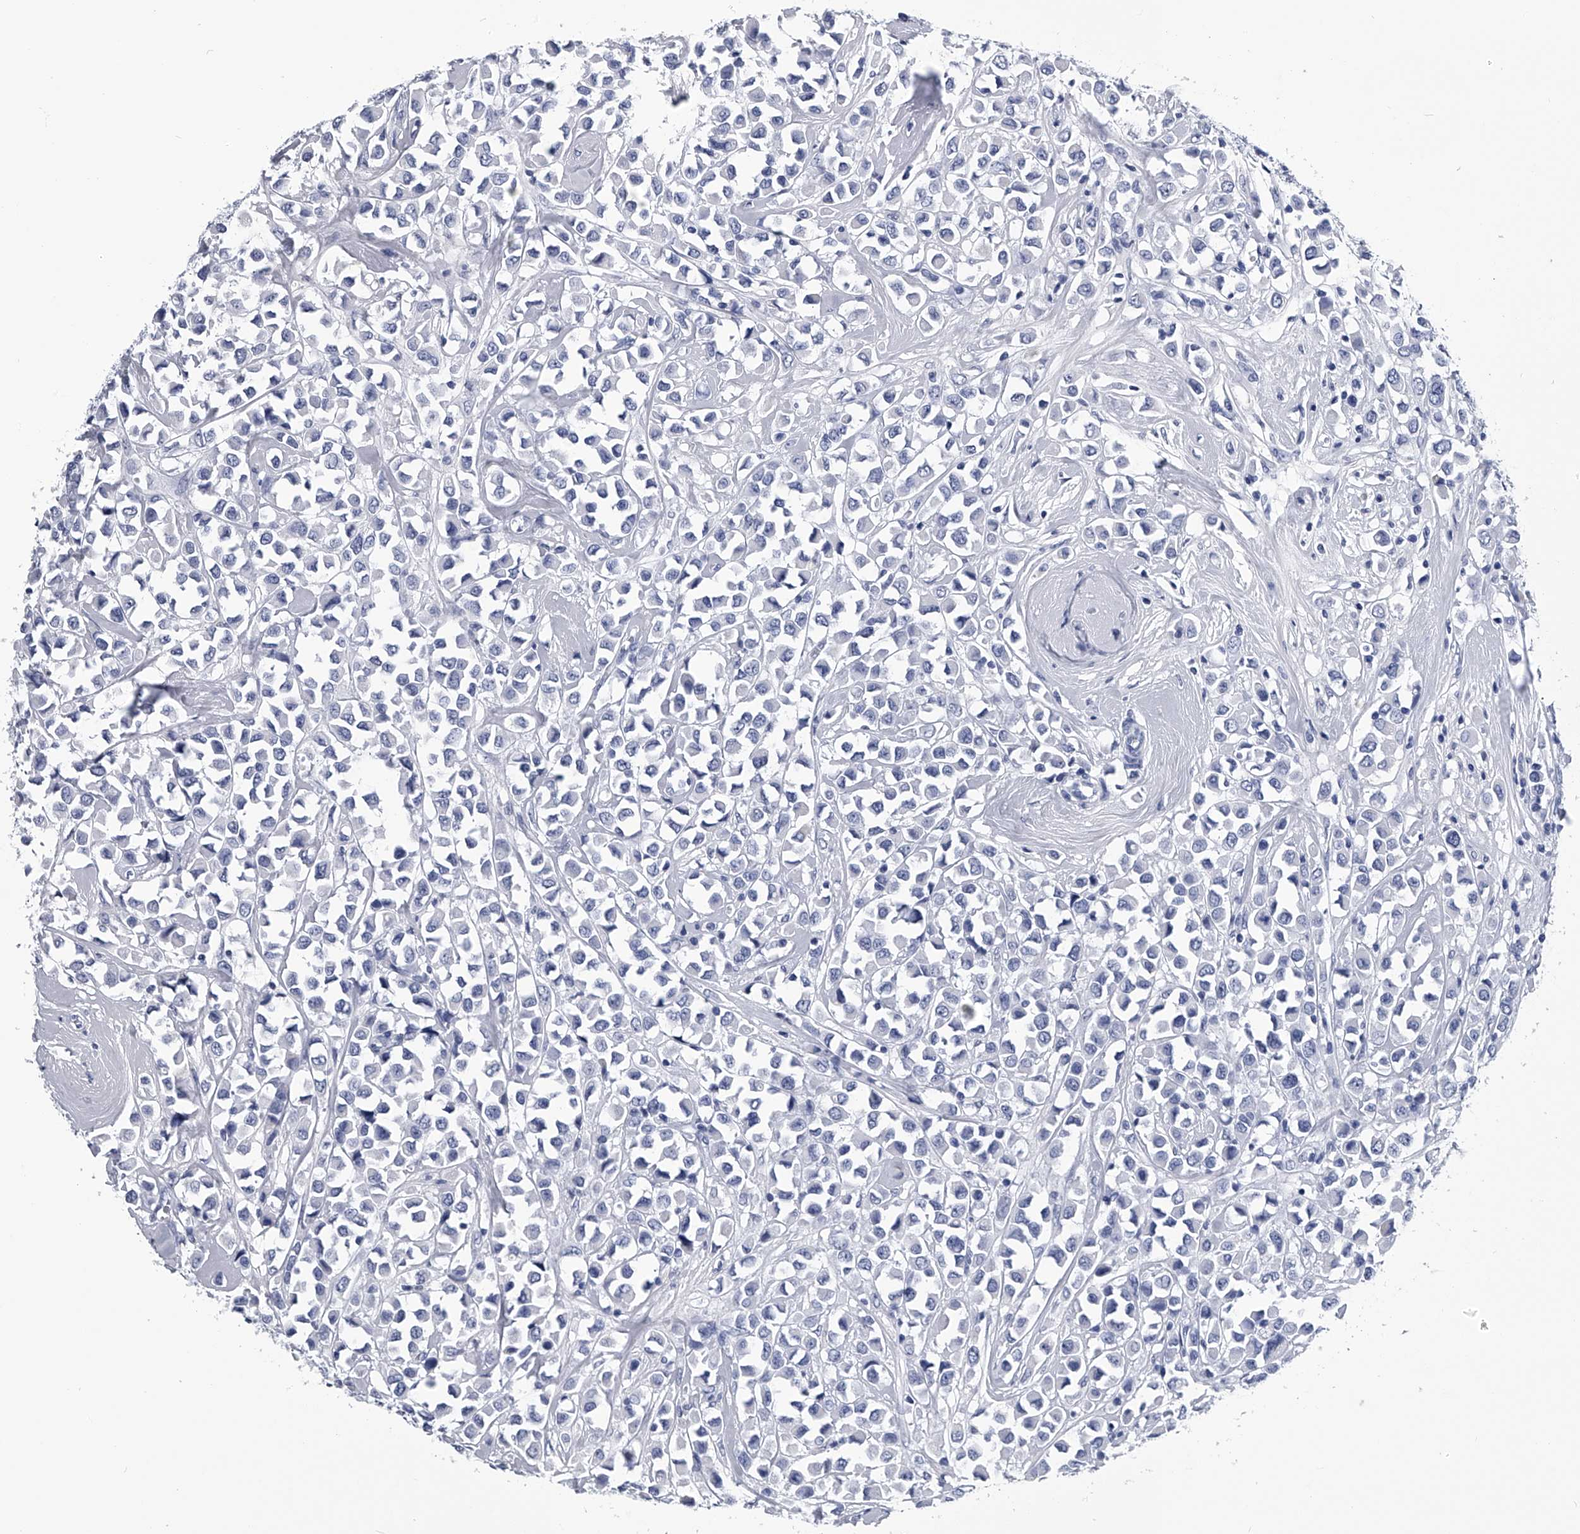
{"staining": {"intensity": "negative", "quantity": "none", "location": "none"}, "tissue": "breast cancer", "cell_type": "Tumor cells", "image_type": "cancer", "snomed": [{"axis": "morphology", "description": "Duct carcinoma"}, {"axis": "topography", "description": "Breast"}], "caption": "DAB immunohistochemical staining of breast intraductal carcinoma reveals no significant staining in tumor cells. (DAB immunohistochemistry with hematoxylin counter stain).", "gene": "PDXK", "patient": {"sex": "female", "age": 61}}